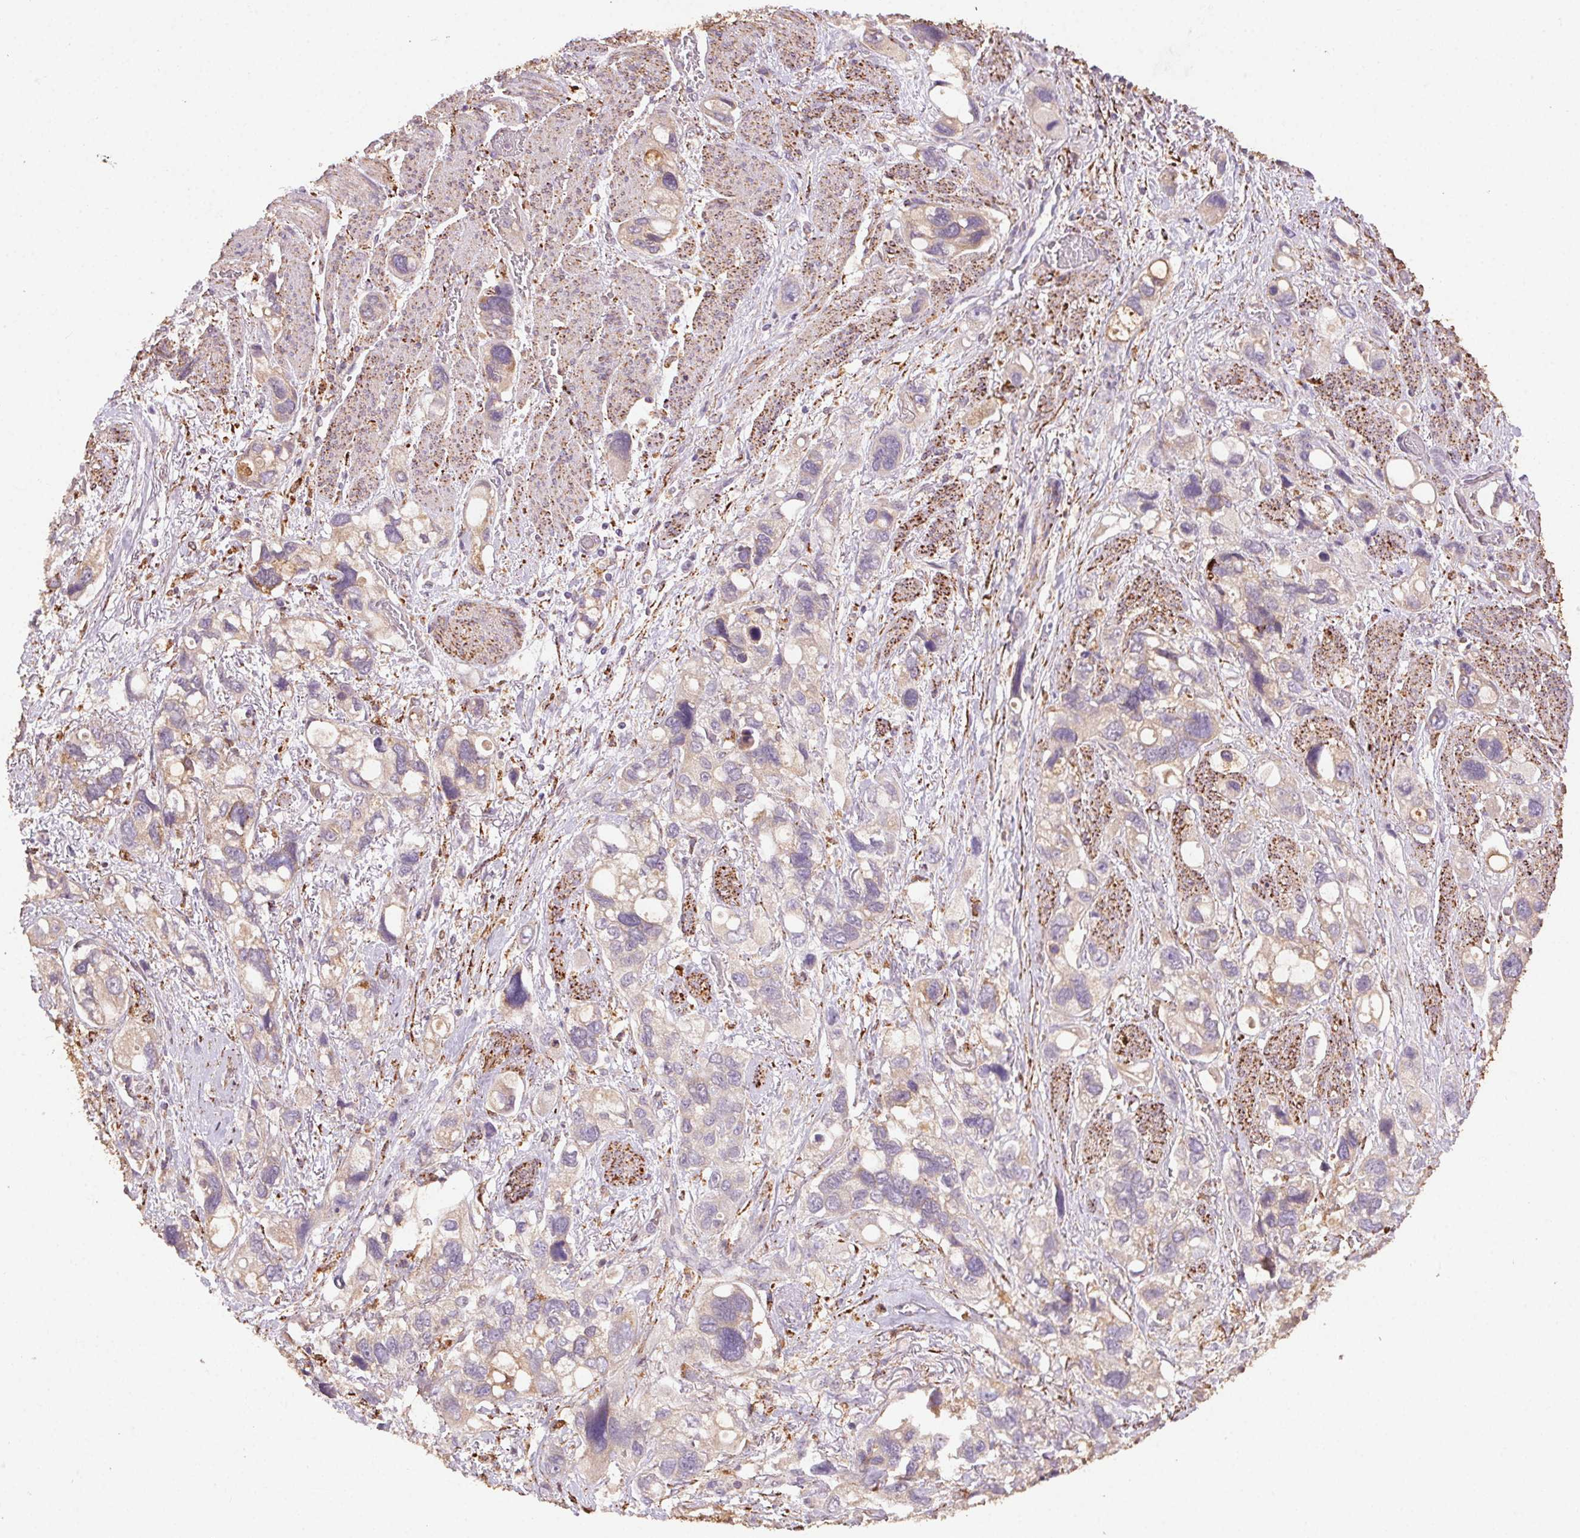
{"staining": {"intensity": "negative", "quantity": "none", "location": "none"}, "tissue": "stomach cancer", "cell_type": "Tumor cells", "image_type": "cancer", "snomed": [{"axis": "morphology", "description": "Adenocarcinoma, NOS"}, {"axis": "topography", "description": "Stomach, upper"}], "caption": "Stomach adenocarcinoma was stained to show a protein in brown. There is no significant positivity in tumor cells.", "gene": "FNBP1L", "patient": {"sex": "female", "age": 81}}